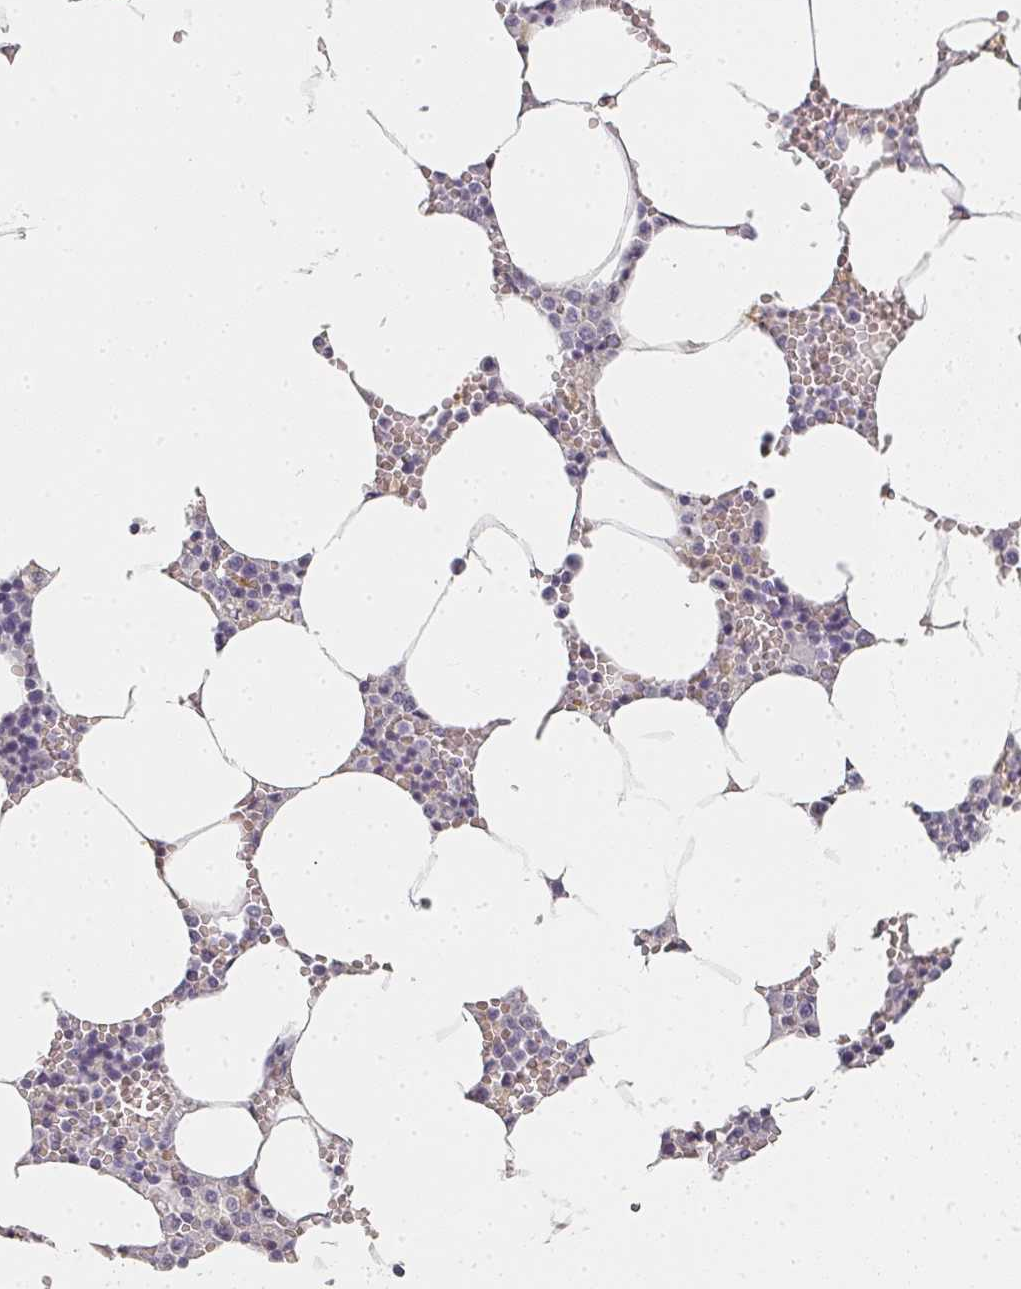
{"staining": {"intensity": "negative", "quantity": "none", "location": "none"}, "tissue": "bone marrow", "cell_type": "Hematopoietic cells", "image_type": "normal", "snomed": [{"axis": "morphology", "description": "Normal tissue, NOS"}, {"axis": "topography", "description": "Bone marrow"}], "caption": "DAB immunohistochemical staining of benign human bone marrow demonstrates no significant positivity in hematopoietic cells.", "gene": "SHISA2", "patient": {"sex": "male", "age": 70}}